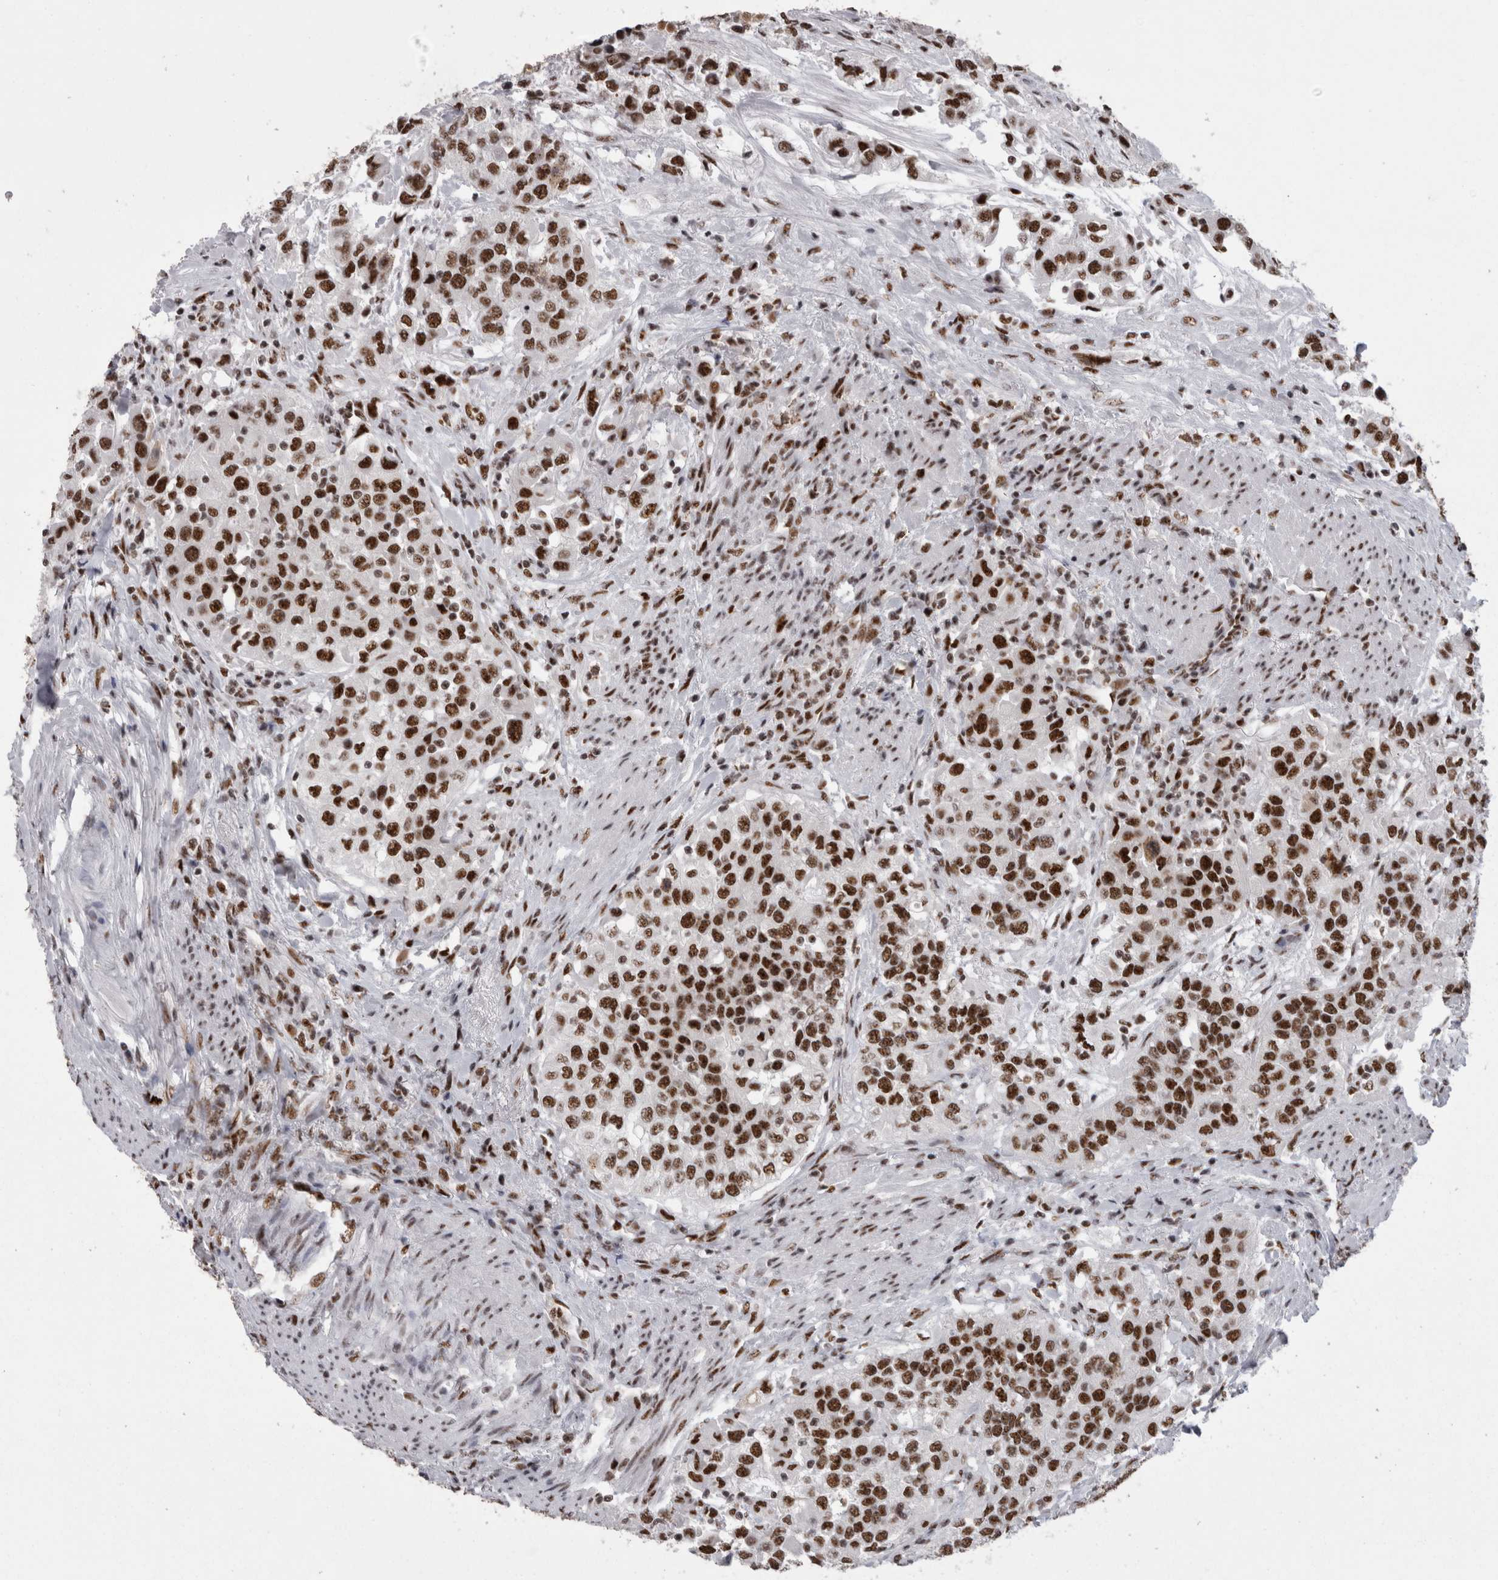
{"staining": {"intensity": "strong", "quantity": ">75%", "location": "nuclear"}, "tissue": "urothelial cancer", "cell_type": "Tumor cells", "image_type": "cancer", "snomed": [{"axis": "morphology", "description": "Urothelial carcinoma, High grade"}, {"axis": "topography", "description": "Urinary bladder"}], "caption": "Immunohistochemistry (IHC) photomicrograph of neoplastic tissue: urothelial carcinoma (high-grade) stained using immunohistochemistry (IHC) demonstrates high levels of strong protein expression localized specifically in the nuclear of tumor cells, appearing as a nuclear brown color.", "gene": "SNRNP40", "patient": {"sex": "female", "age": 80}}